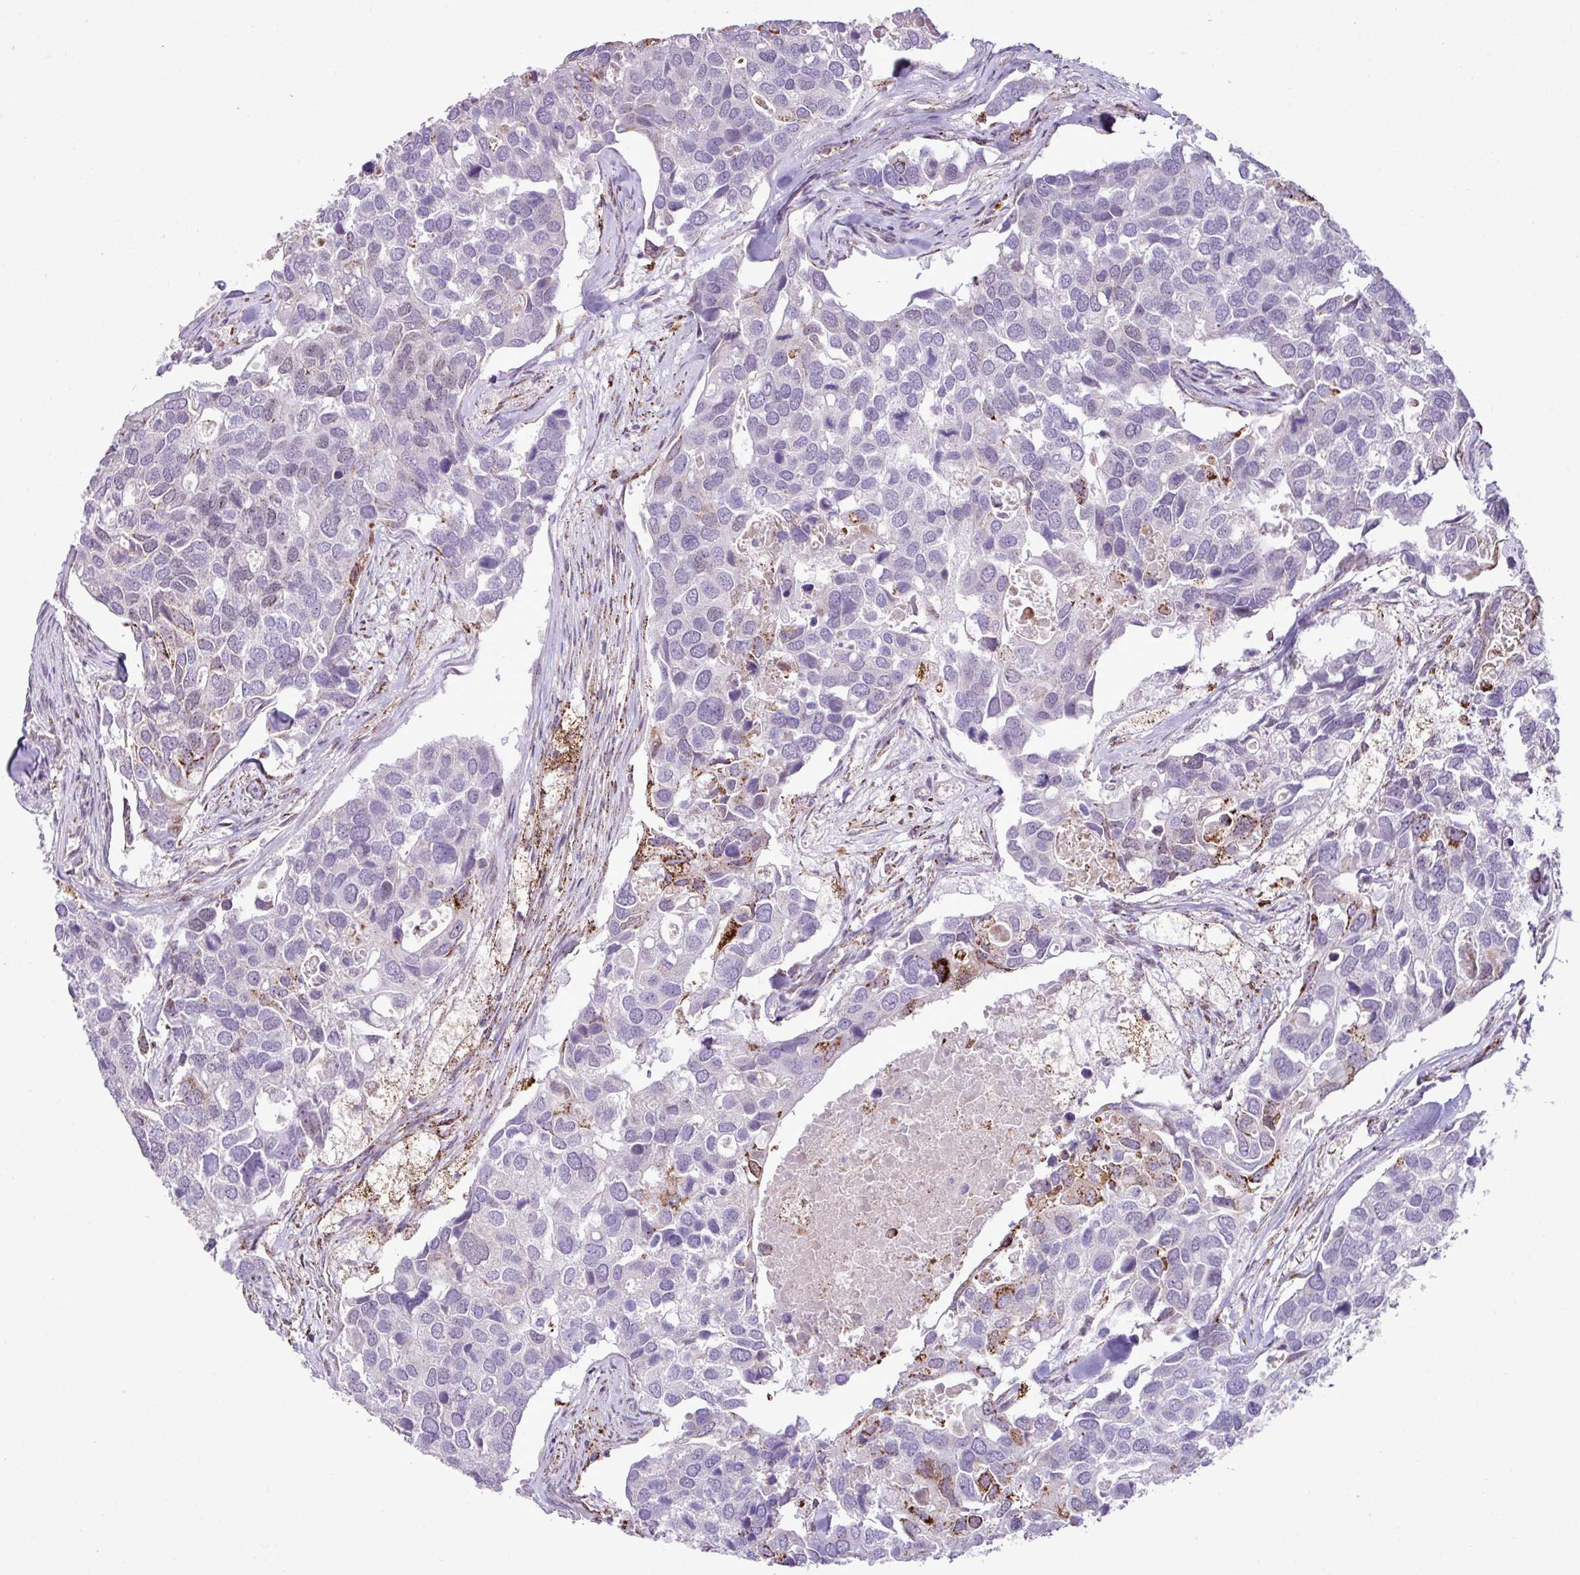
{"staining": {"intensity": "negative", "quantity": "none", "location": "none"}, "tissue": "breast cancer", "cell_type": "Tumor cells", "image_type": "cancer", "snomed": [{"axis": "morphology", "description": "Duct carcinoma"}, {"axis": "topography", "description": "Breast"}], "caption": "Tumor cells show no significant protein staining in breast cancer.", "gene": "SGPP1", "patient": {"sex": "female", "age": 83}}